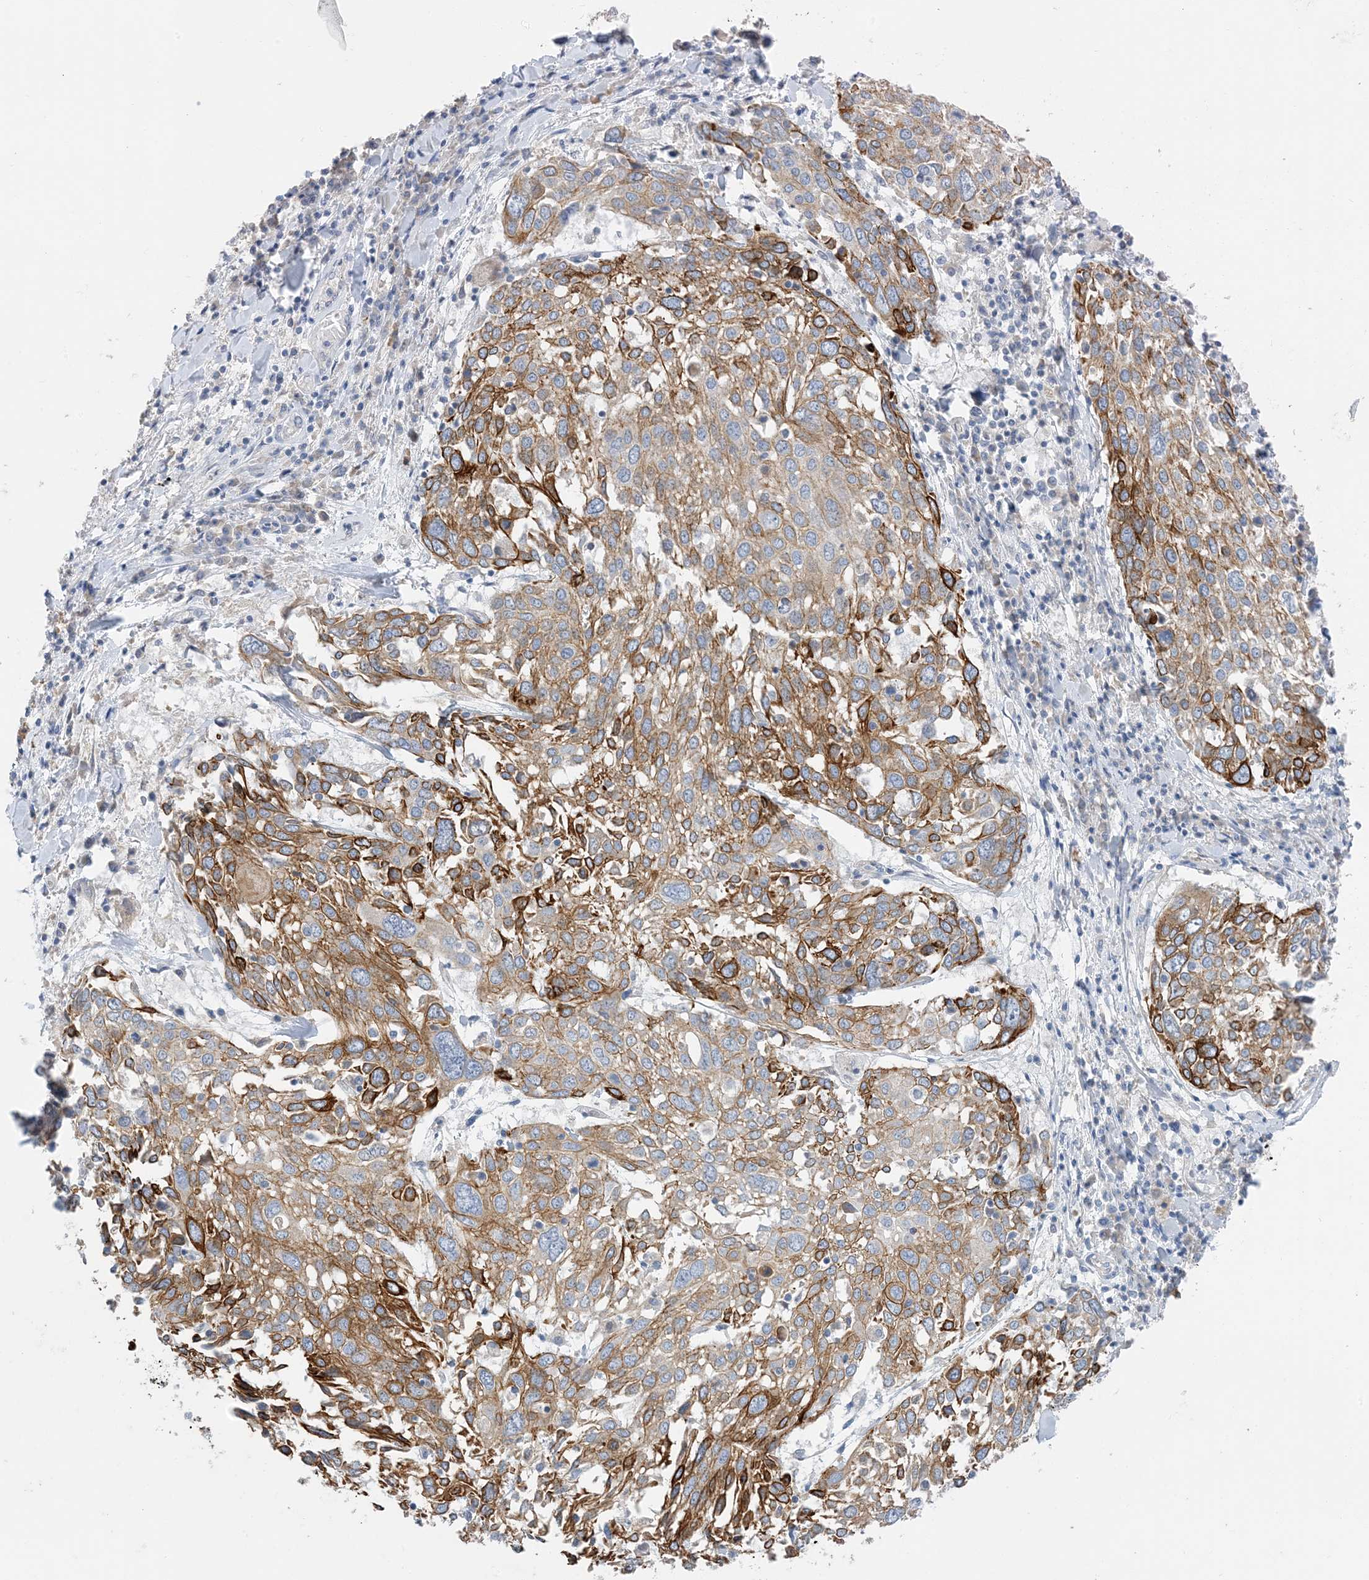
{"staining": {"intensity": "moderate", "quantity": ">75%", "location": "cytoplasmic/membranous"}, "tissue": "lung cancer", "cell_type": "Tumor cells", "image_type": "cancer", "snomed": [{"axis": "morphology", "description": "Squamous cell carcinoma, NOS"}, {"axis": "topography", "description": "Lung"}], "caption": "Protein staining of lung squamous cell carcinoma tissue demonstrates moderate cytoplasmic/membranous expression in approximately >75% of tumor cells. Using DAB (3,3'-diaminobenzidine) (brown) and hematoxylin (blue) stains, captured at high magnification using brightfield microscopy.", "gene": "ZCCHC18", "patient": {"sex": "male", "age": 65}}